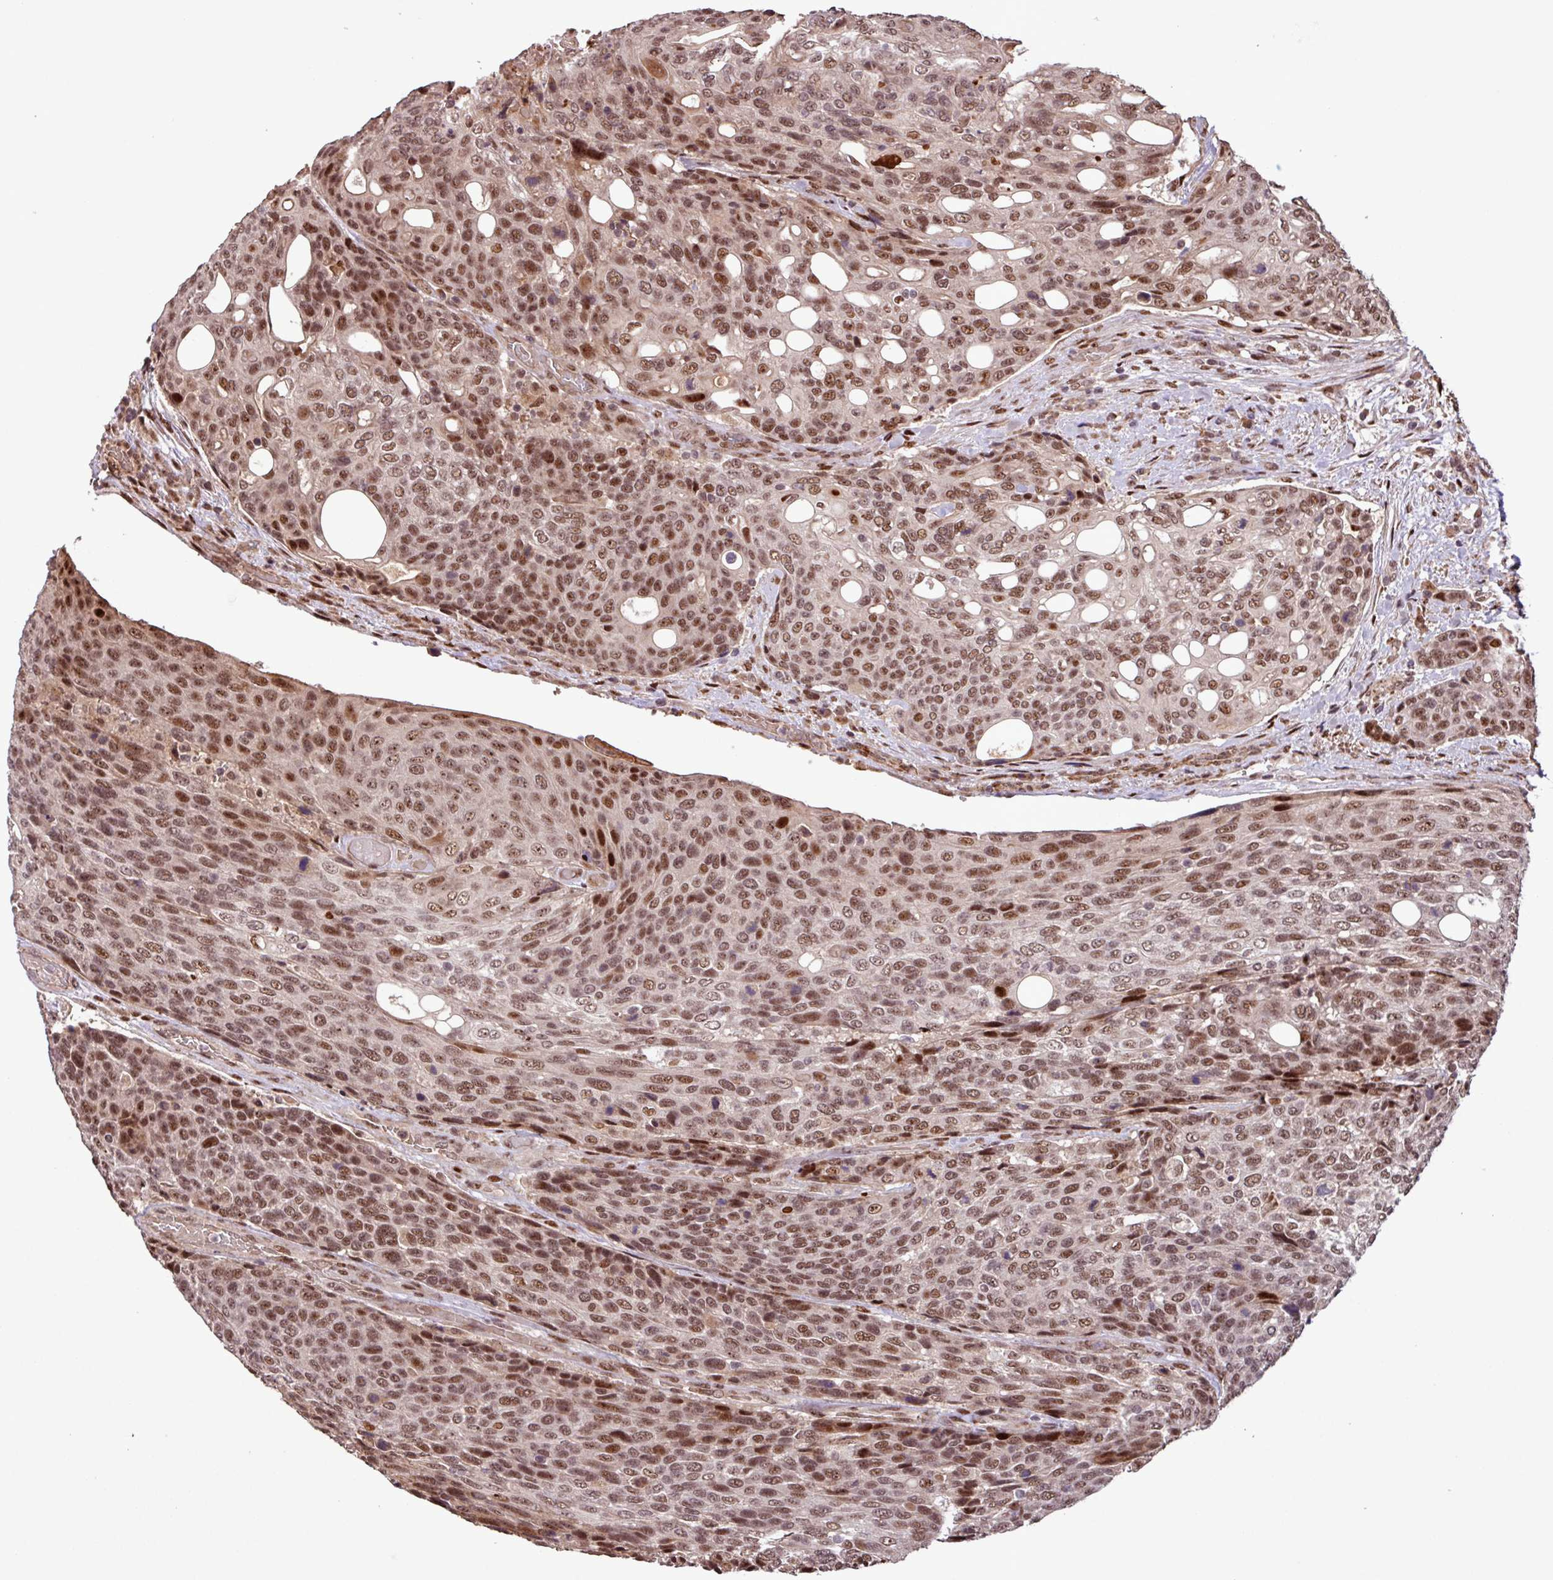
{"staining": {"intensity": "moderate", "quantity": ">75%", "location": "nuclear"}, "tissue": "urothelial cancer", "cell_type": "Tumor cells", "image_type": "cancer", "snomed": [{"axis": "morphology", "description": "Urothelial carcinoma, High grade"}, {"axis": "topography", "description": "Urinary bladder"}], "caption": "Tumor cells show medium levels of moderate nuclear positivity in about >75% of cells in high-grade urothelial carcinoma.", "gene": "SLC22A24", "patient": {"sex": "female", "age": 70}}